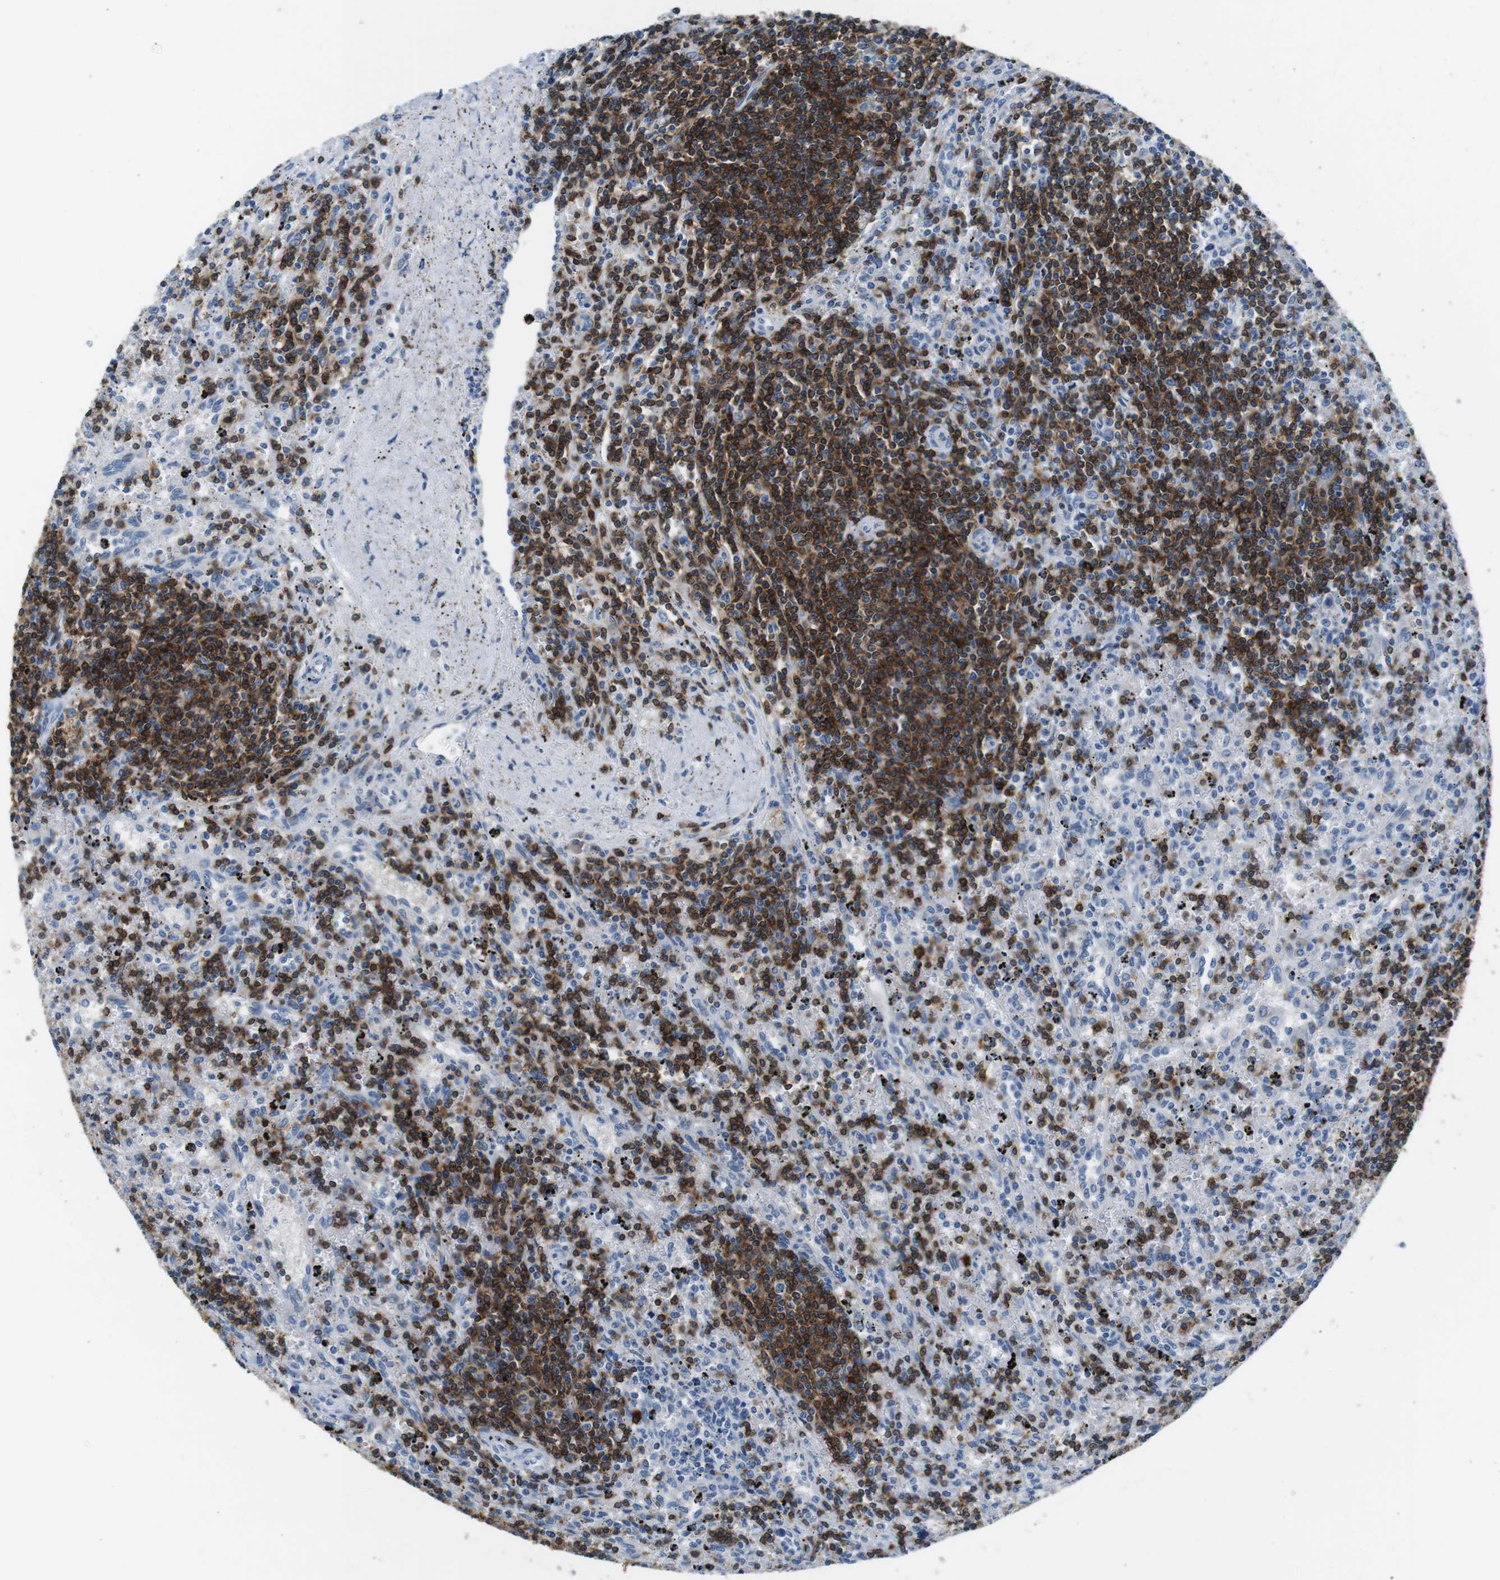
{"staining": {"intensity": "strong", "quantity": "<25%", "location": "cytoplasmic/membranous"}, "tissue": "lymphoma", "cell_type": "Tumor cells", "image_type": "cancer", "snomed": [{"axis": "morphology", "description": "Malignant lymphoma, non-Hodgkin's type, Low grade"}, {"axis": "topography", "description": "Spleen"}], "caption": "High-power microscopy captured an immunohistochemistry histopathology image of low-grade malignant lymphoma, non-Hodgkin's type, revealing strong cytoplasmic/membranous staining in about <25% of tumor cells. (Brightfield microscopy of DAB IHC at high magnification).", "gene": "IGHD", "patient": {"sex": "male", "age": 76}}